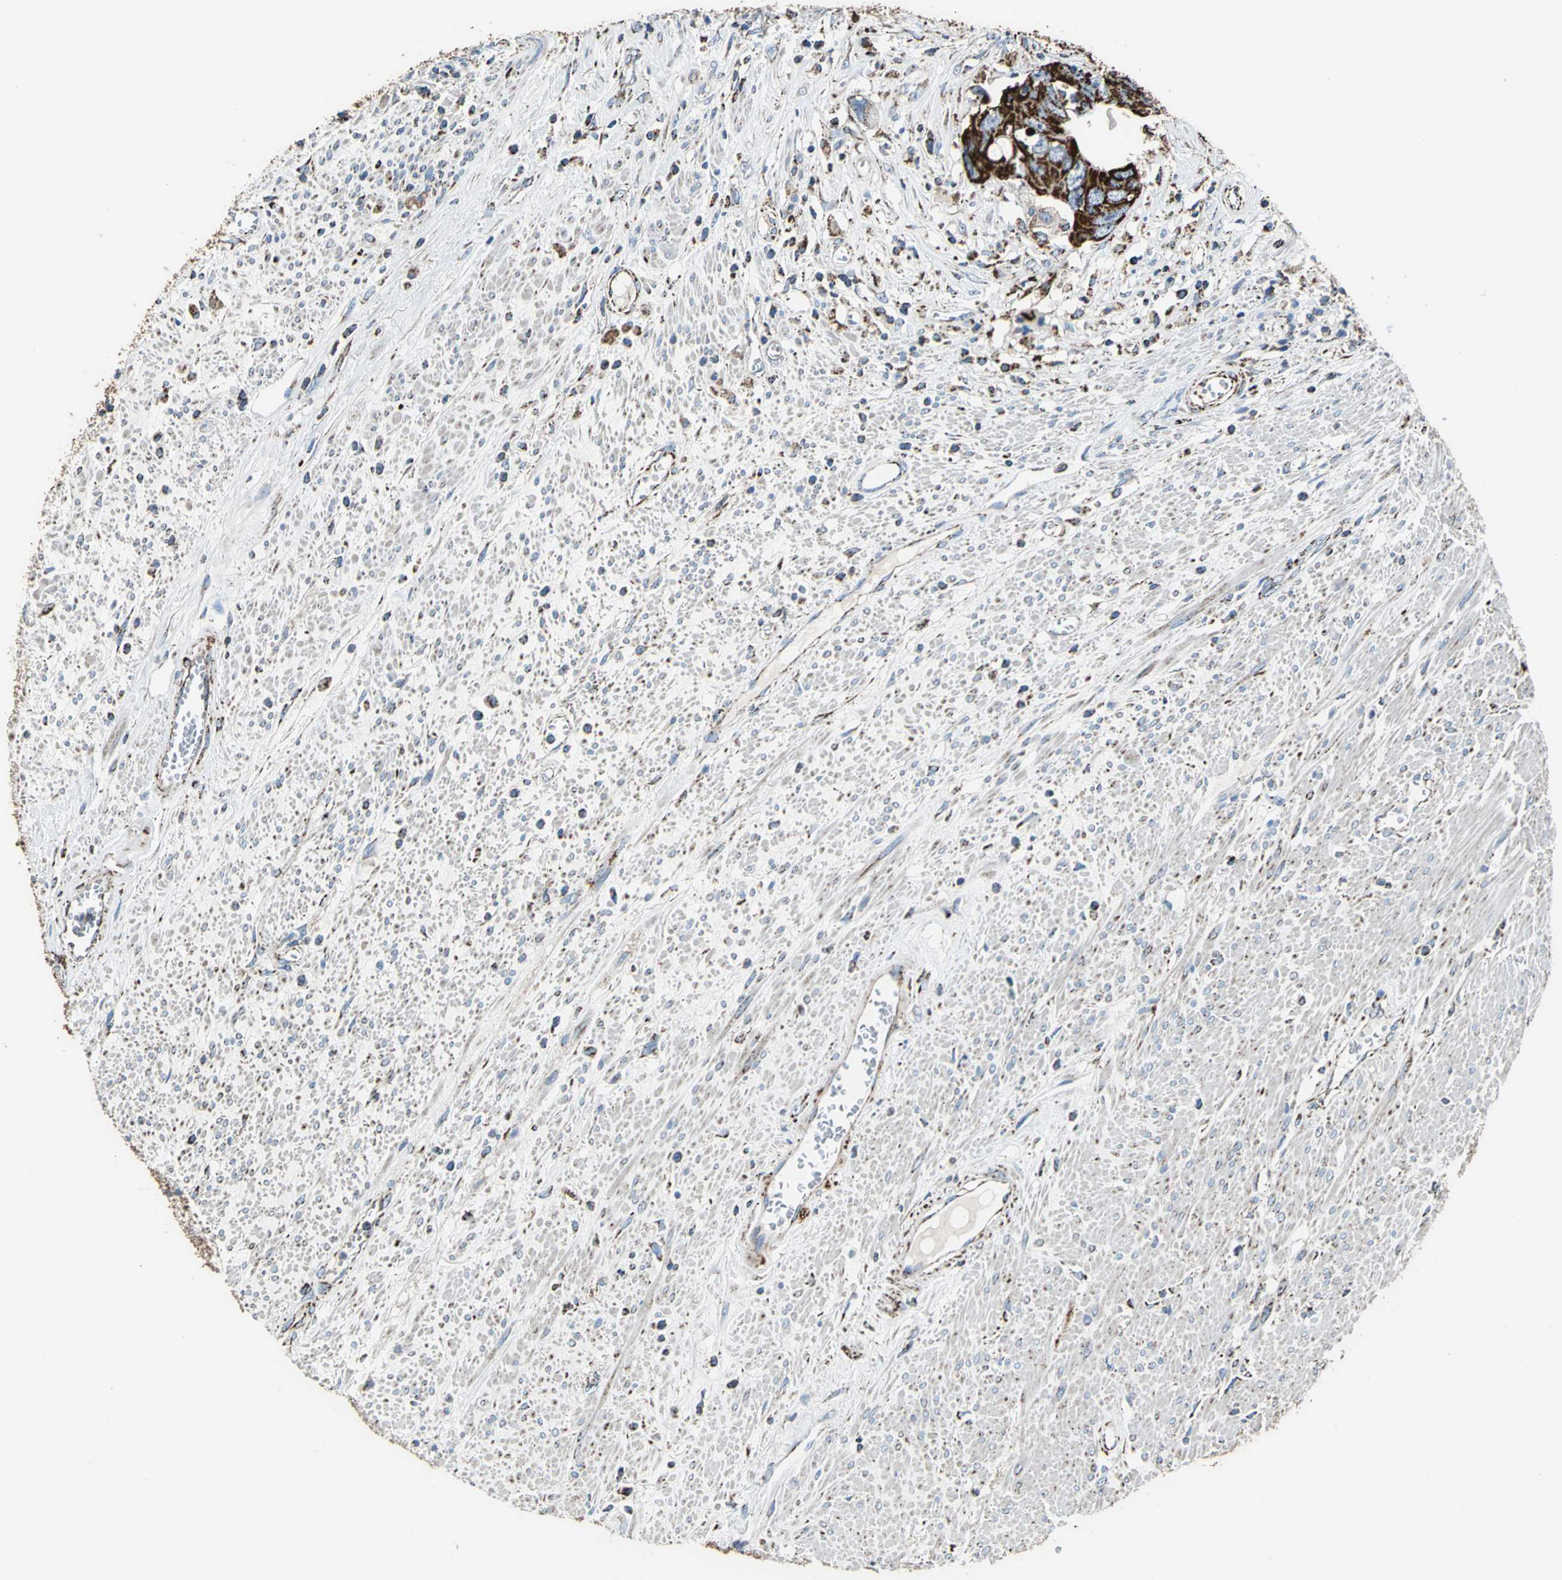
{"staining": {"intensity": "strong", "quantity": ">75%", "location": "cytoplasmic/membranous"}, "tissue": "colorectal cancer", "cell_type": "Tumor cells", "image_type": "cancer", "snomed": [{"axis": "morphology", "description": "Adenocarcinoma, NOS"}, {"axis": "topography", "description": "Rectum"}], "caption": "Human colorectal adenocarcinoma stained with a brown dye reveals strong cytoplasmic/membranous positive staining in about >75% of tumor cells.", "gene": "ECH1", "patient": {"sex": "male", "age": 70}}